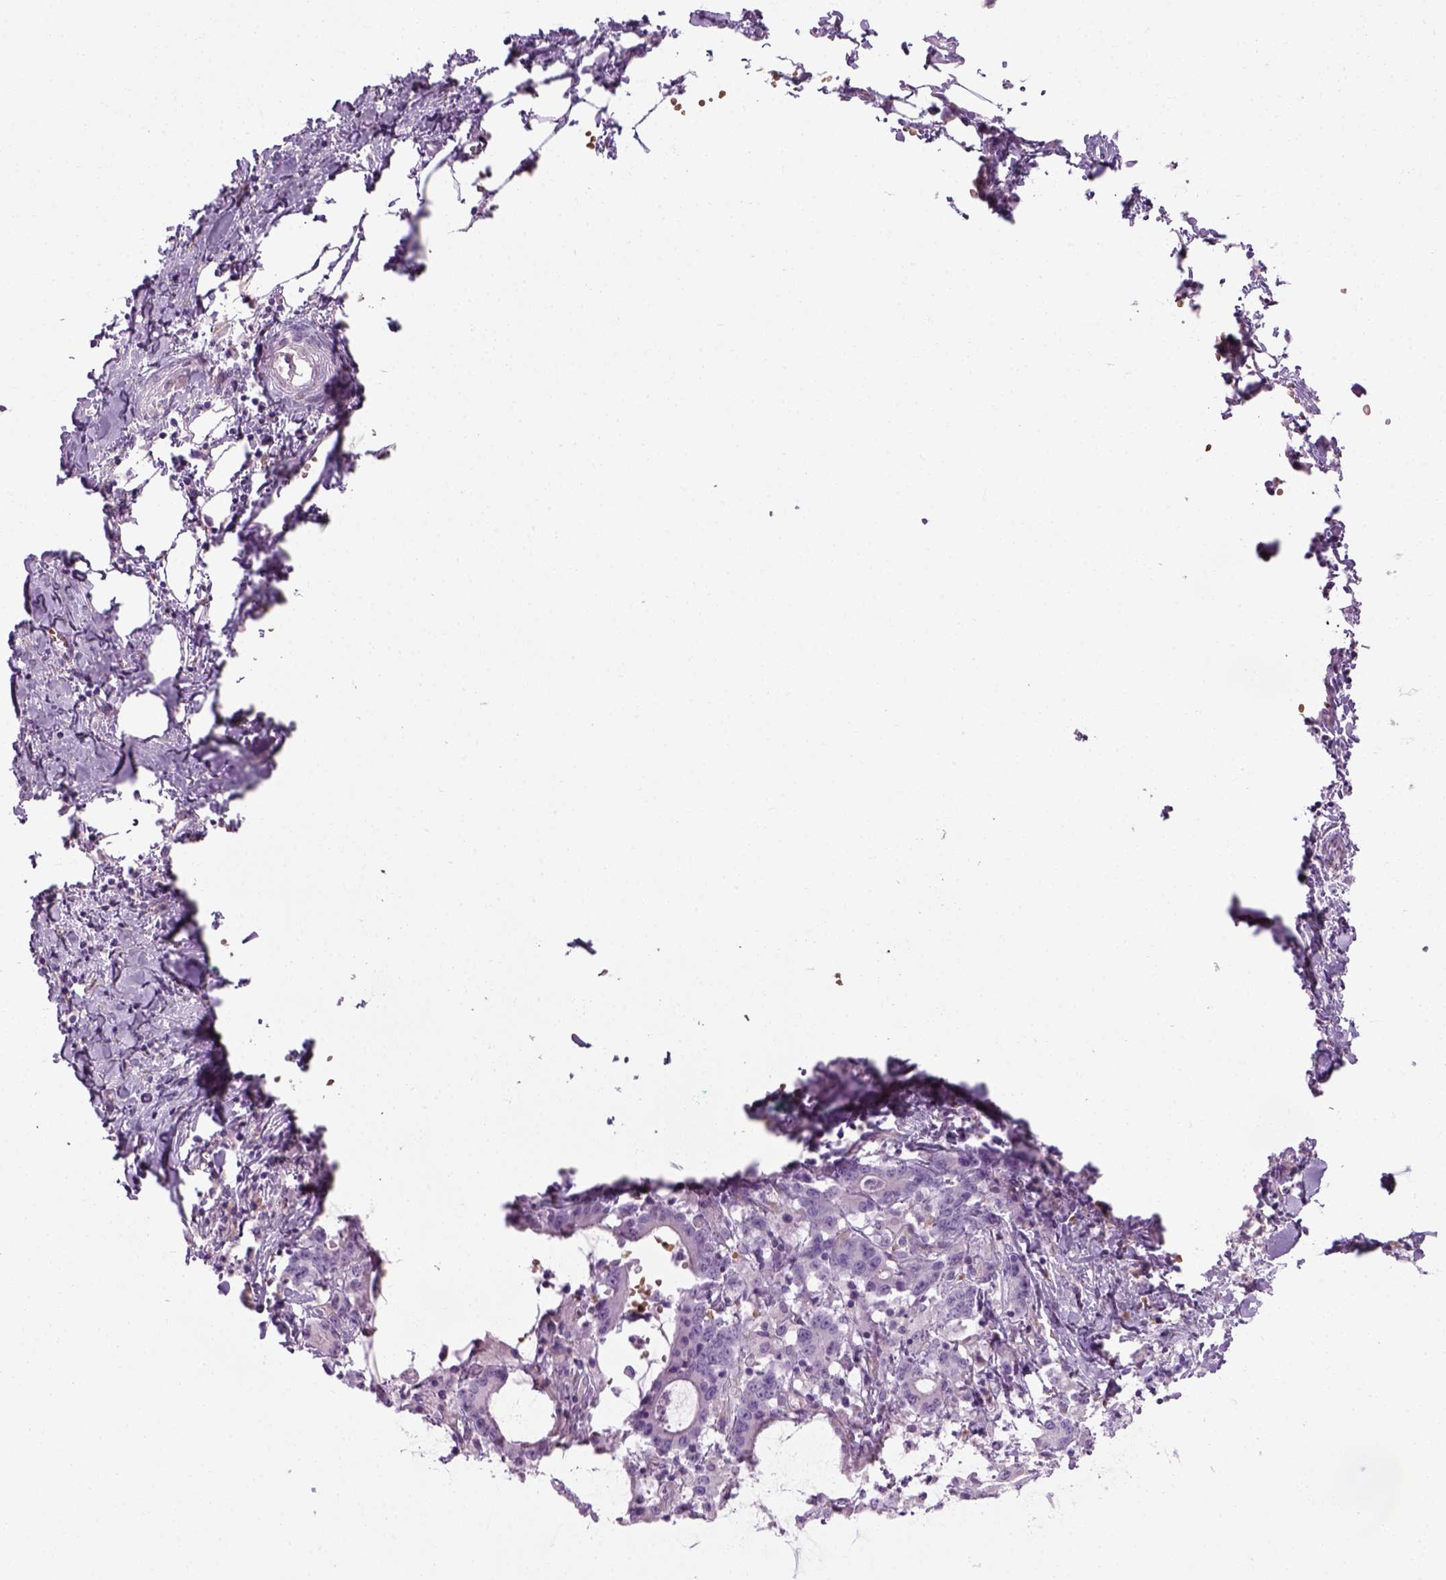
{"staining": {"intensity": "negative", "quantity": "none", "location": "none"}, "tissue": "stomach cancer", "cell_type": "Tumor cells", "image_type": "cancer", "snomed": [{"axis": "morphology", "description": "Adenocarcinoma, NOS"}, {"axis": "topography", "description": "Stomach, upper"}], "caption": "Immunohistochemistry (IHC) image of neoplastic tissue: stomach adenocarcinoma stained with DAB displays no significant protein positivity in tumor cells.", "gene": "CIBAR2", "patient": {"sex": "male", "age": 68}}